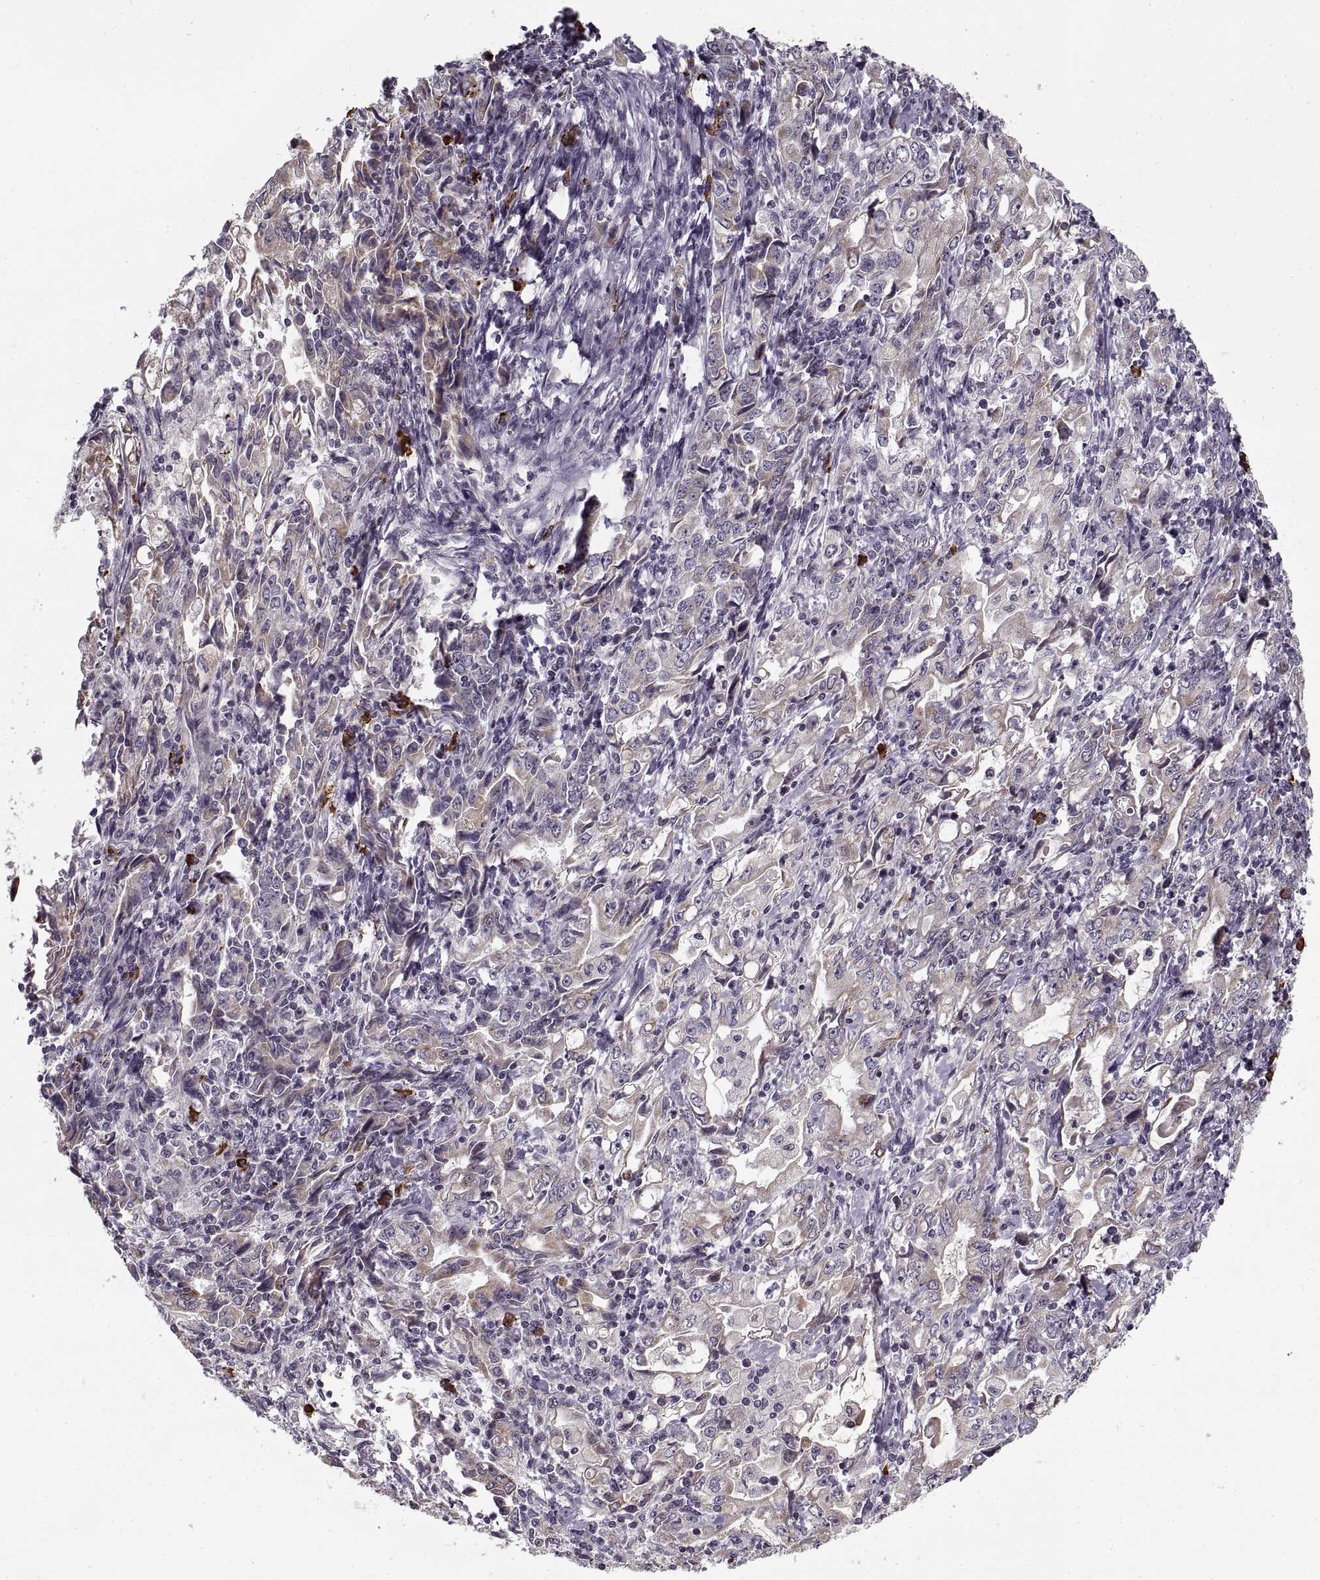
{"staining": {"intensity": "weak", "quantity": ">75%", "location": "cytoplasmic/membranous"}, "tissue": "stomach cancer", "cell_type": "Tumor cells", "image_type": "cancer", "snomed": [{"axis": "morphology", "description": "Adenocarcinoma, NOS"}, {"axis": "topography", "description": "Stomach, lower"}], "caption": "Stomach cancer (adenocarcinoma) stained with a brown dye shows weak cytoplasmic/membranous positive staining in about >75% of tumor cells.", "gene": "GAD2", "patient": {"sex": "female", "age": 72}}